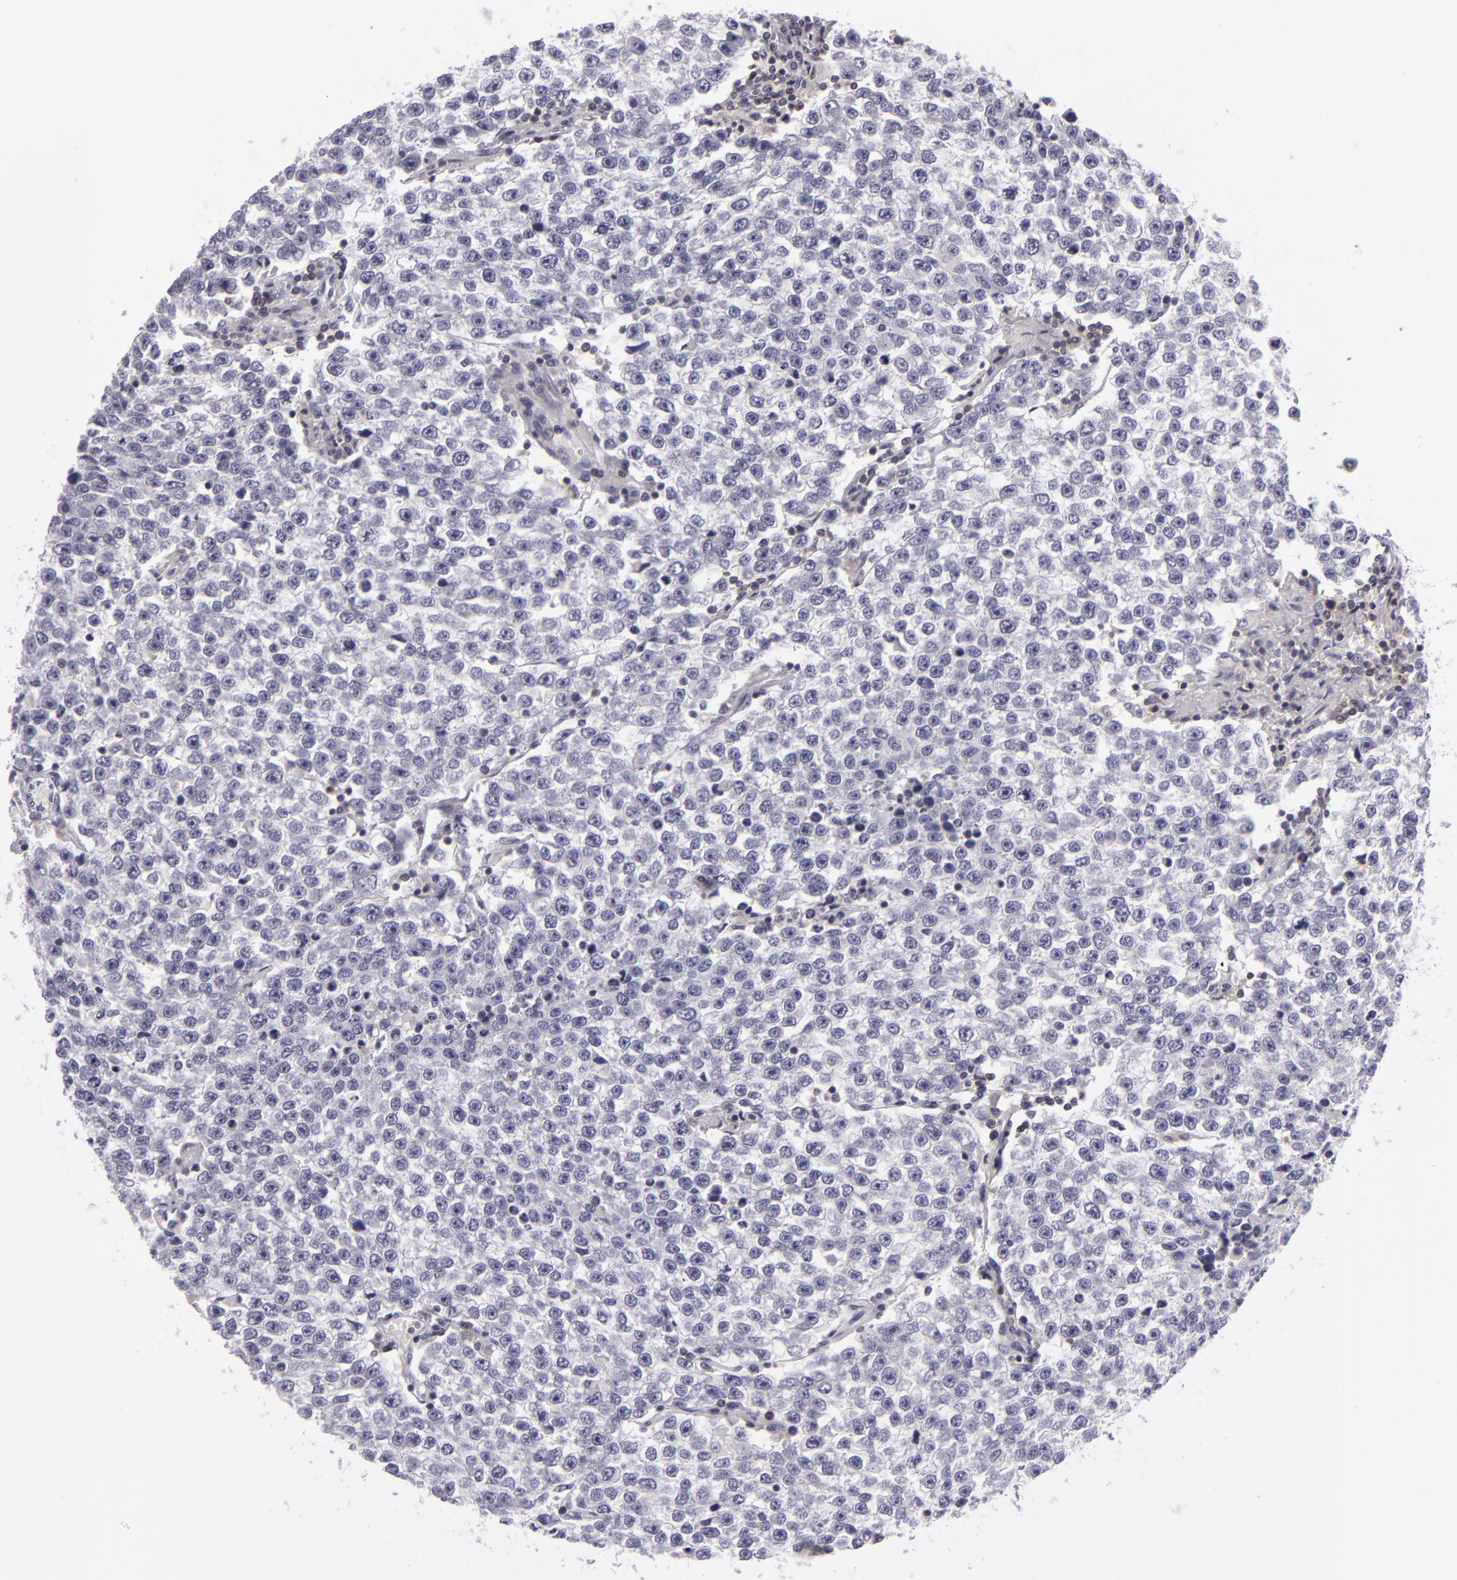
{"staining": {"intensity": "negative", "quantity": "none", "location": "none"}, "tissue": "testis cancer", "cell_type": "Tumor cells", "image_type": "cancer", "snomed": [{"axis": "morphology", "description": "Seminoma, NOS"}, {"axis": "topography", "description": "Testis"}], "caption": "Testis seminoma was stained to show a protein in brown. There is no significant positivity in tumor cells. Brightfield microscopy of immunohistochemistry (IHC) stained with DAB (3,3'-diaminobenzidine) (brown) and hematoxylin (blue), captured at high magnification.", "gene": "KCNAB2", "patient": {"sex": "male", "age": 36}}